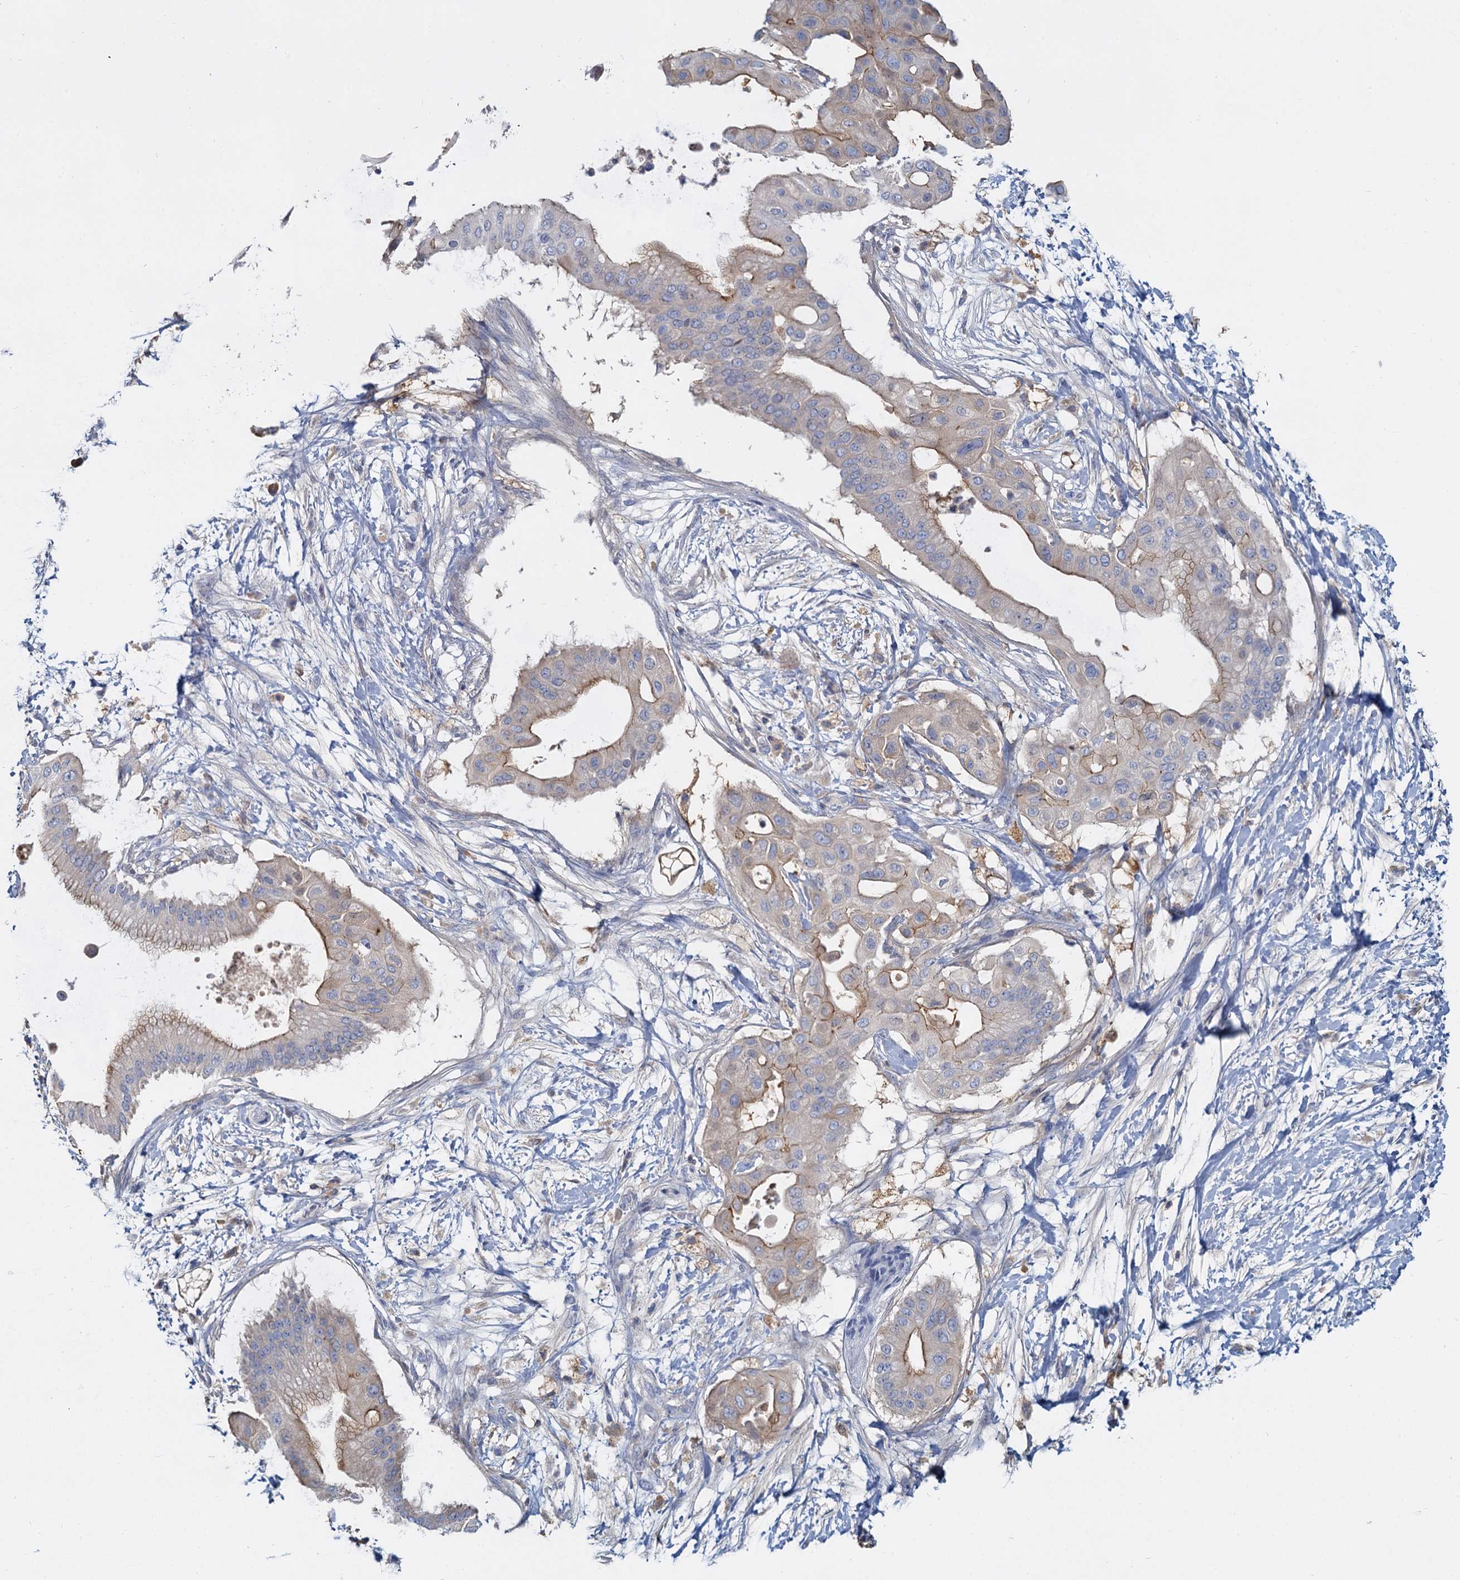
{"staining": {"intensity": "weak", "quantity": "25%-75%", "location": "cytoplasmic/membranous"}, "tissue": "pancreatic cancer", "cell_type": "Tumor cells", "image_type": "cancer", "snomed": [{"axis": "morphology", "description": "Adenocarcinoma, NOS"}, {"axis": "topography", "description": "Pancreas"}], "caption": "IHC (DAB (3,3'-diaminobenzidine)) staining of pancreatic cancer displays weak cytoplasmic/membranous protein positivity in approximately 25%-75% of tumor cells.", "gene": "ACSM3", "patient": {"sex": "male", "age": 68}}